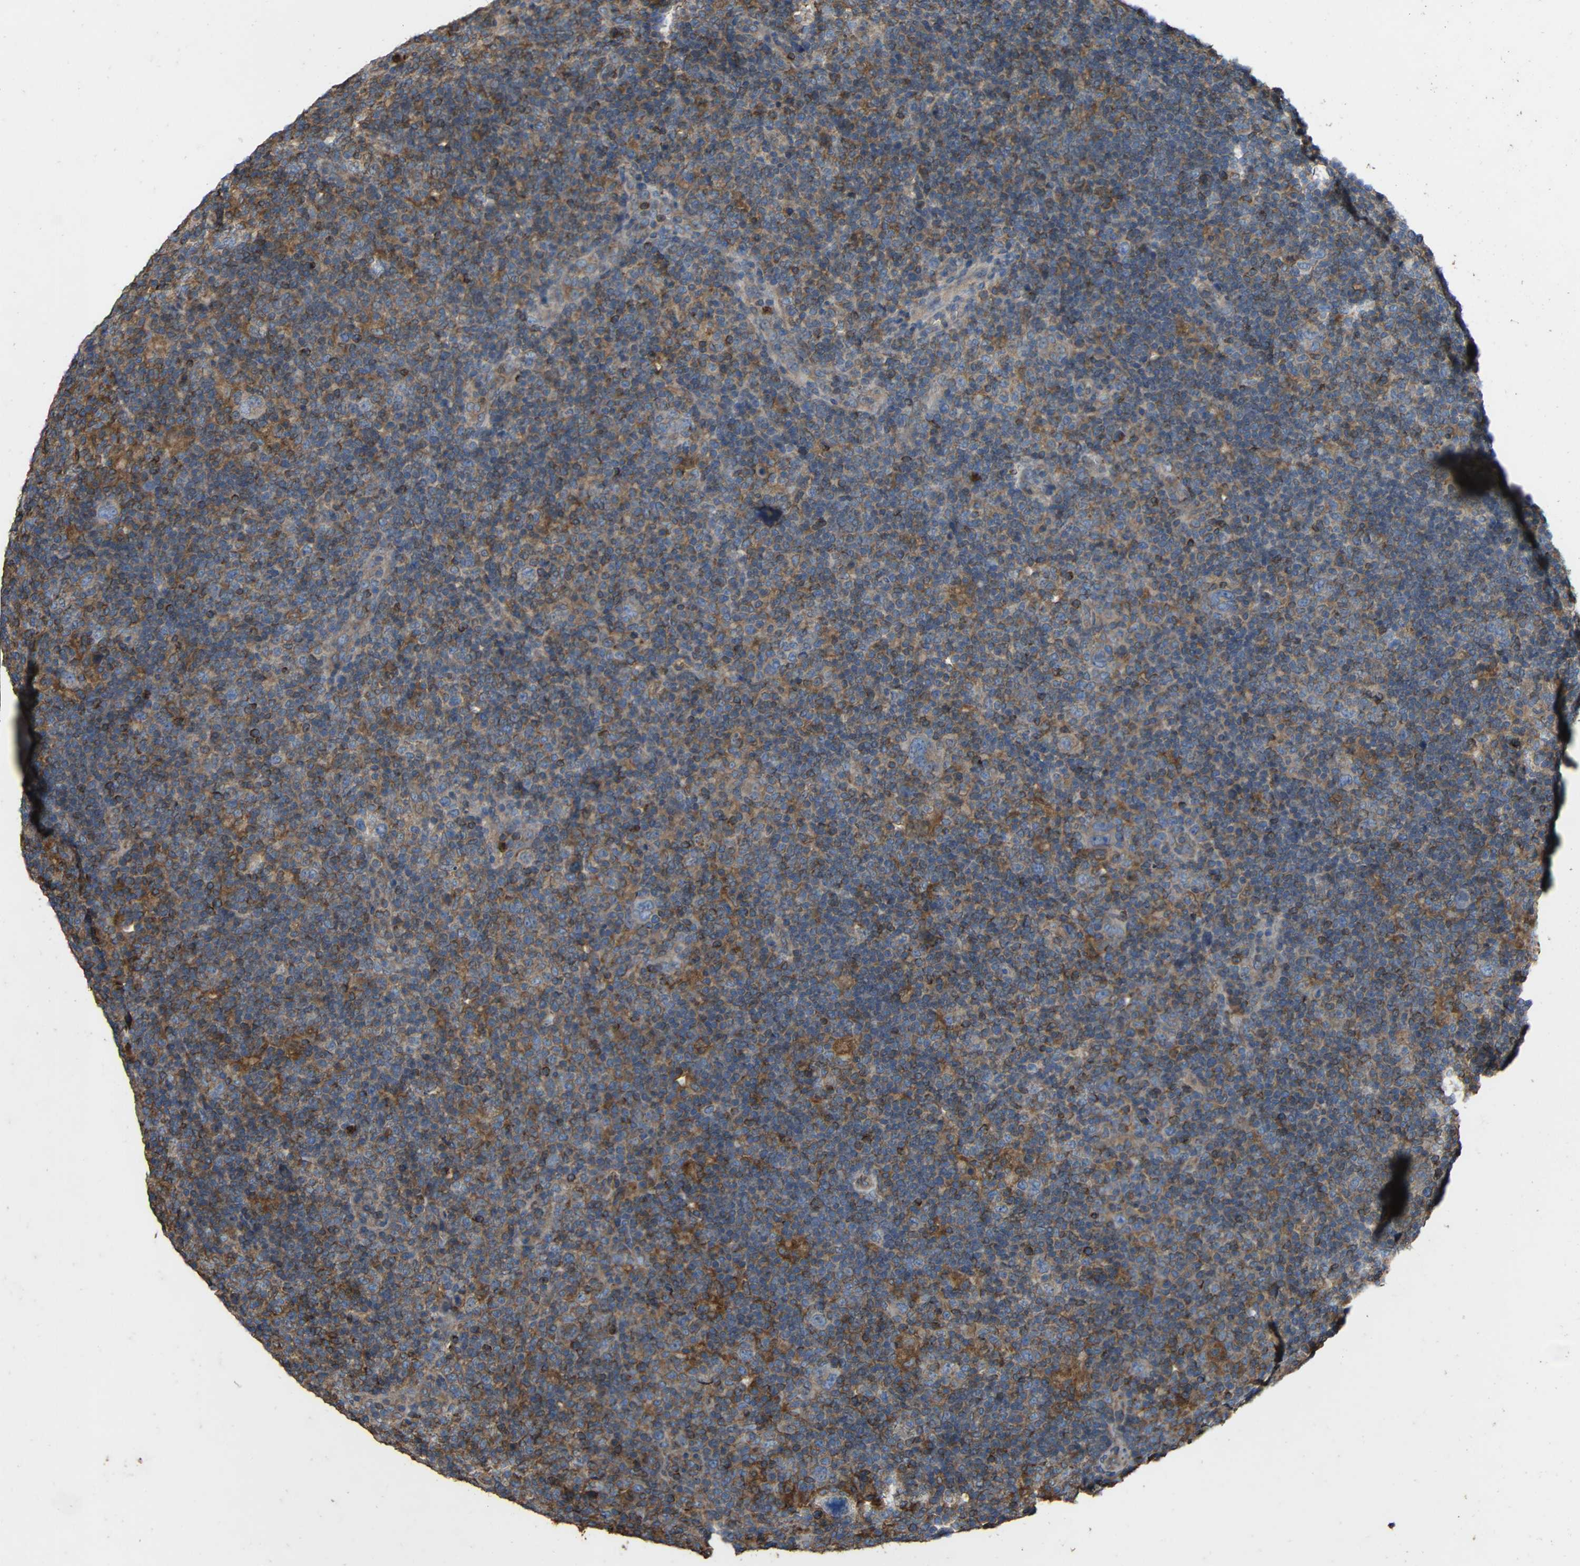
{"staining": {"intensity": "weak", "quantity": ">75%", "location": "cytoplasmic/membranous"}, "tissue": "lymphoma", "cell_type": "Tumor cells", "image_type": "cancer", "snomed": [{"axis": "morphology", "description": "Hodgkin's disease, NOS"}, {"axis": "topography", "description": "Lymph node"}], "caption": "Immunohistochemistry histopathology image of human lymphoma stained for a protein (brown), which exhibits low levels of weak cytoplasmic/membranous staining in about >75% of tumor cells.", "gene": "TREM2", "patient": {"sex": "female", "age": 57}}